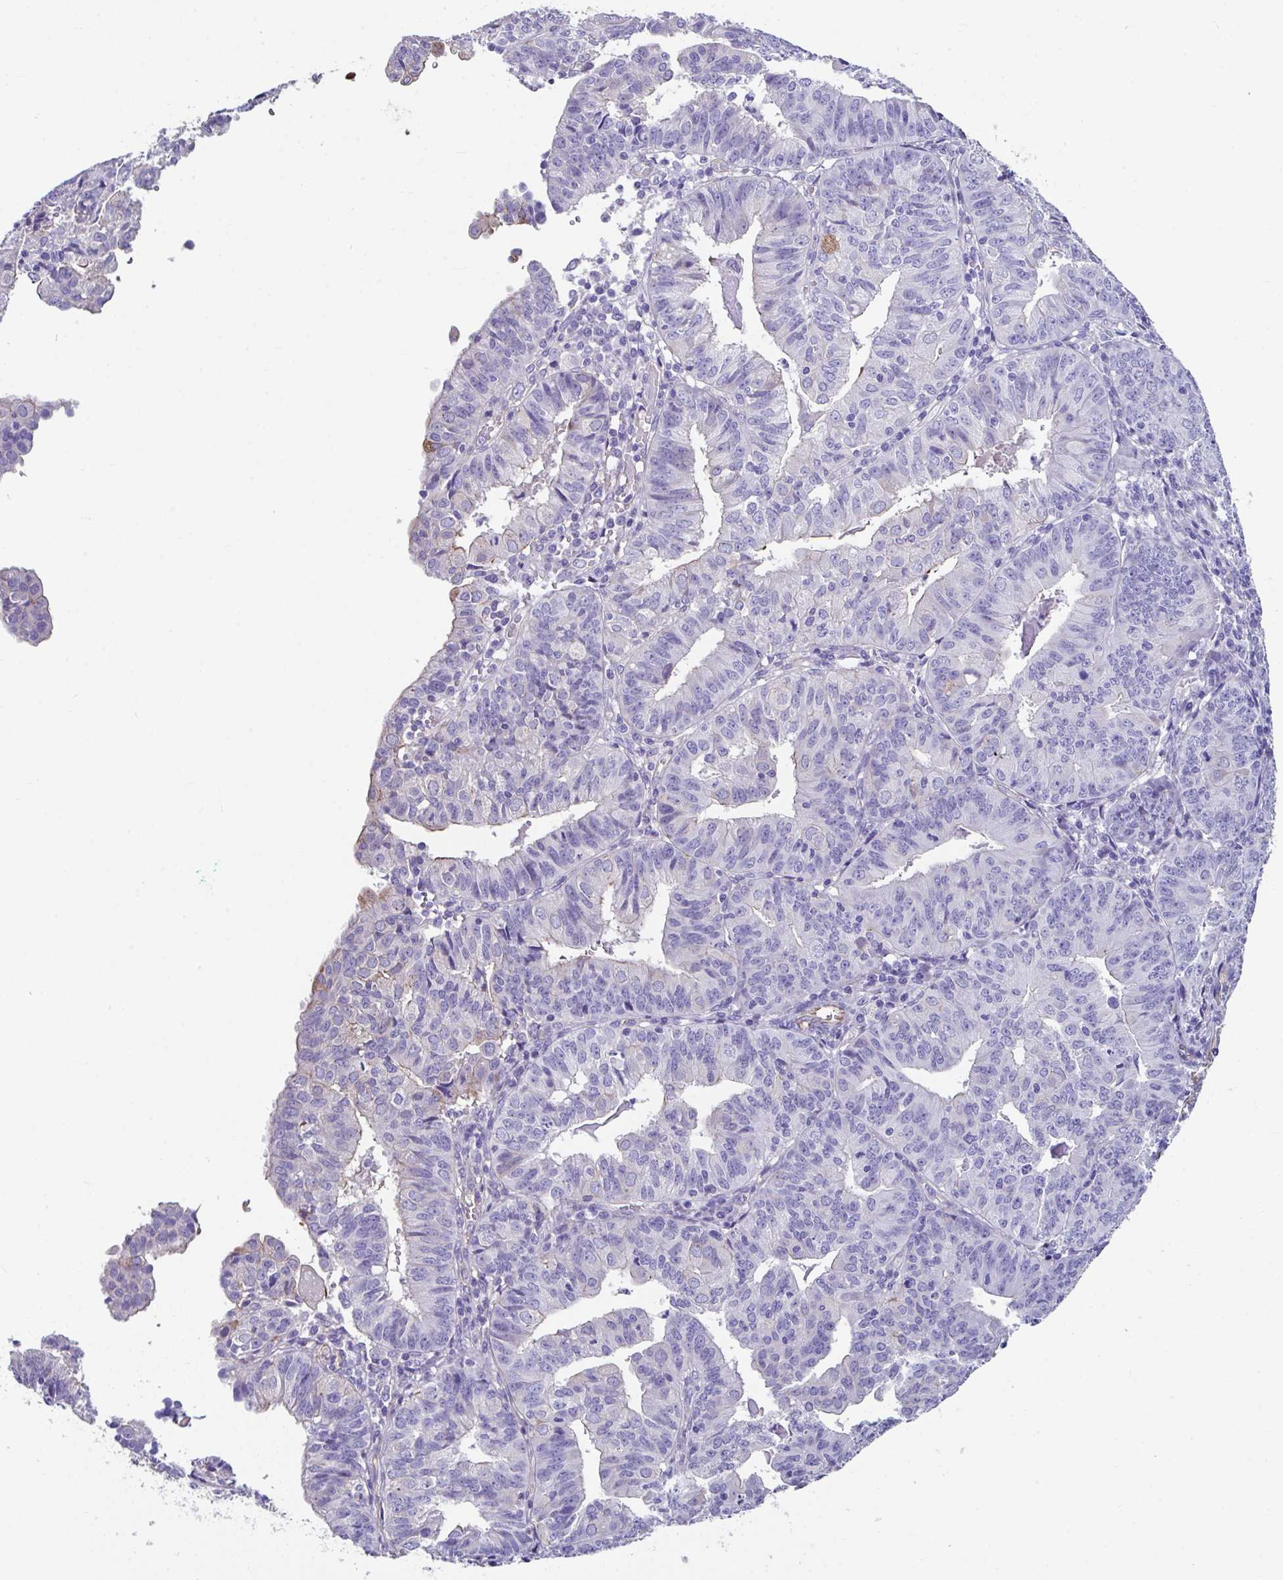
{"staining": {"intensity": "negative", "quantity": "none", "location": "none"}, "tissue": "endometrial cancer", "cell_type": "Tumor cells", "image_type": "cancer", "snomed": [{"axis": "morphology", "description": "Adenocarcinoma, NOS"}, {"axis": "topography", "description": "Endometrium"}], "caption": "IHC of endometrial adenocarcinoma shows no positivity in tumor cells. The staining was performed using DAB to visualize the protein expression in brown, while the nuclei were stained in blue with hematoxylin (Magnification: 20x).", "gene": "ZNF813", "patient": {"sex": "female", "age": 56}}